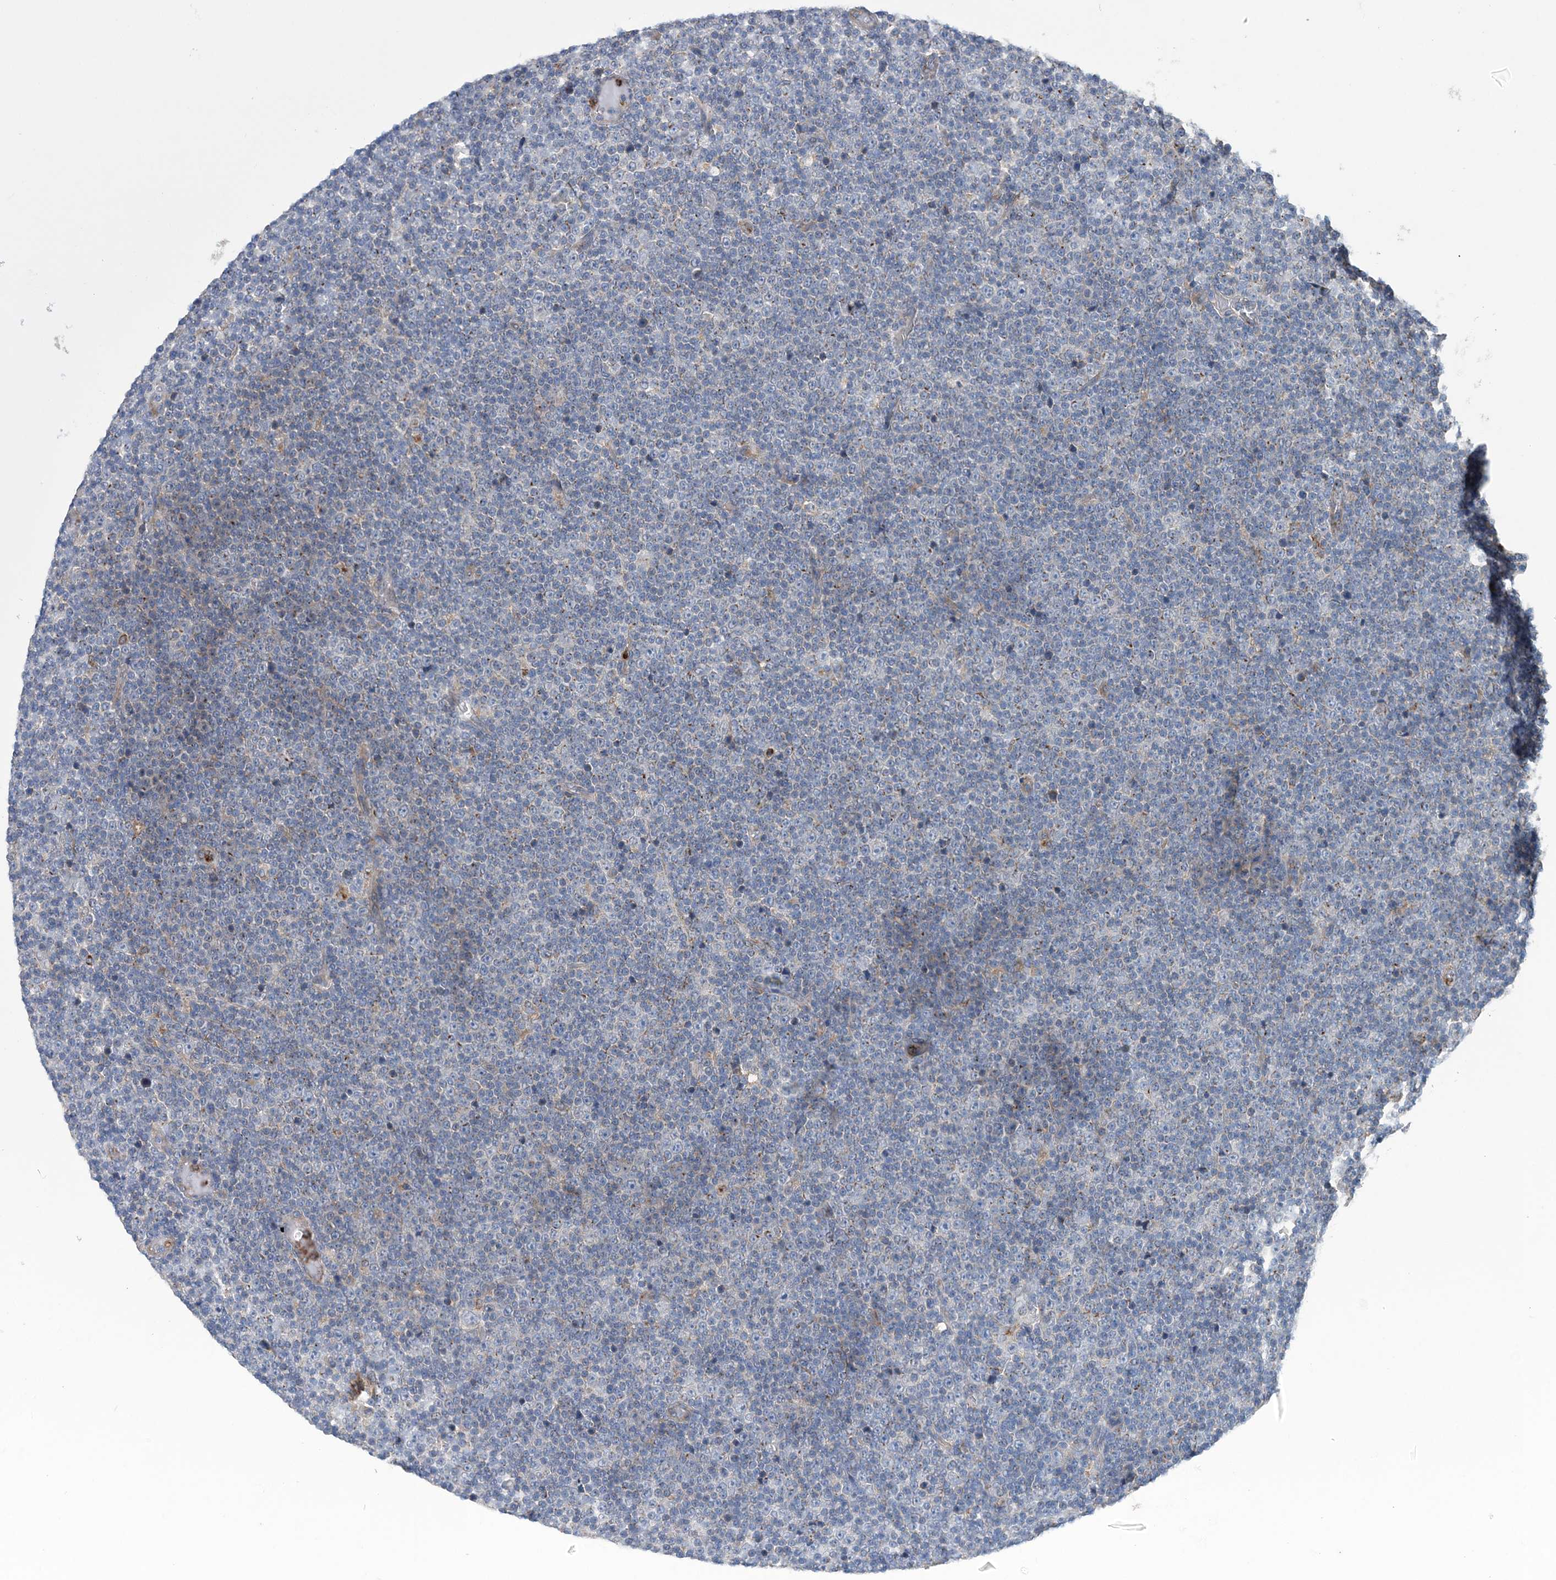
{"staining": {"intensity": "negative", "quantity": "none", "location": "none"}, "tissue": "lymphoma", "cell_type": "Tumor cells", "image_type": "cancer", "snomed": [{"axis": "morphology", "description": "Malignant lymphoma, non-Hodgkin's type, Low grade"}, {"axis": "topography", "description": "Lymph node"}], "caption": "Photomicrograph shows no protein expression in tumor cells of lymphoma tissue.", "gene": "PTTG1IP", "patient": {"sex": "female", "age": 67}}